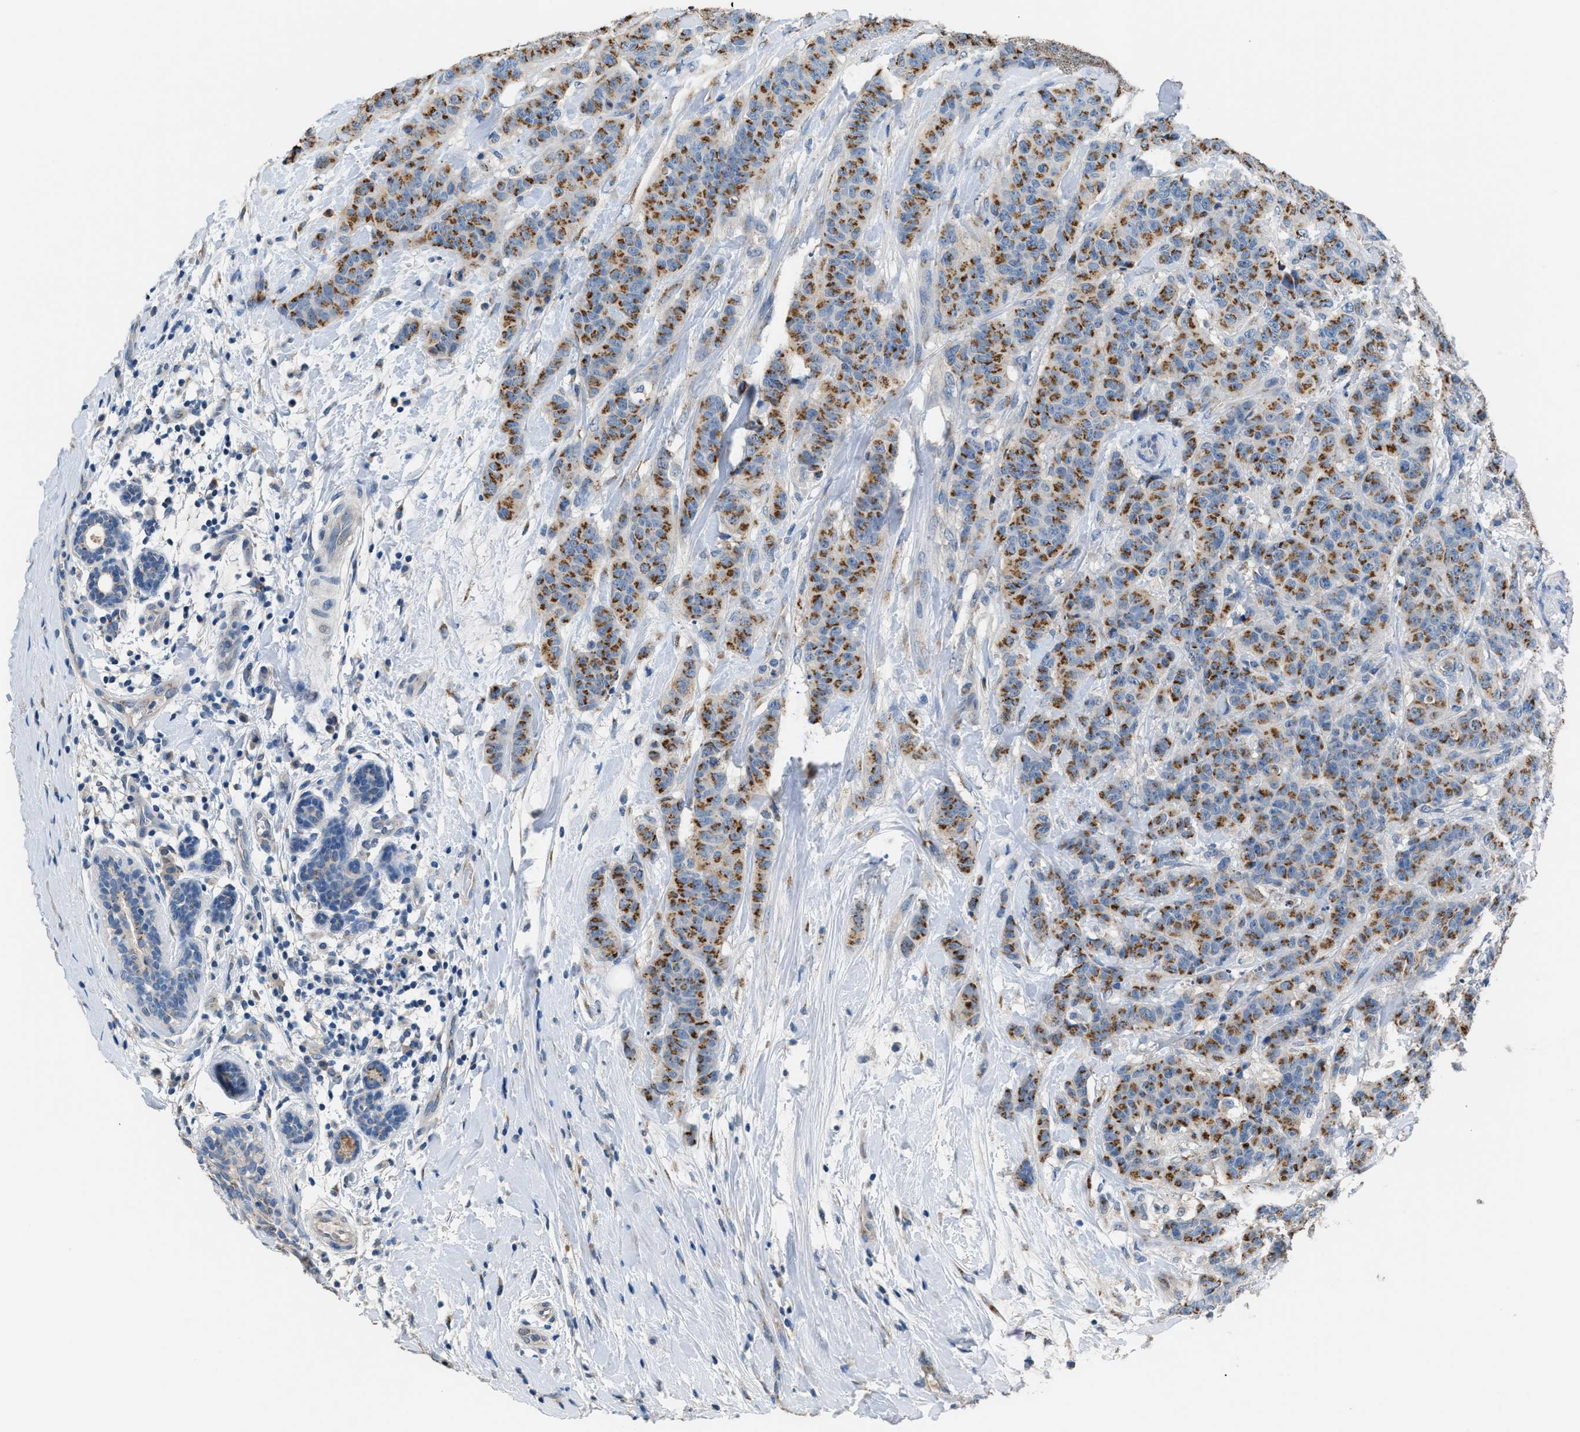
{"staining": {"intensity": "strong", "quantity": ">75%", "location": "cytoplasmic/membranous"}, "tissue": "breast cancer", "cell_type": "Tumor cells", "image_type": "cancer", "snomed": [{"axis": "morphology", "description": "Normal tissue, NOS"}, {"axis": "morphology", "description": "Duct carcinoma"}, {"axis": "topography", "description": "Breast"}], "caption": "The immunohistochemical stain labels strong cytoplasmic/membranous positivity in tumor cells of breast cancer (intraductal carcinoma) tissue.", "gene": "GOLM1", "patient": {"sex": "female", "age": 40}}